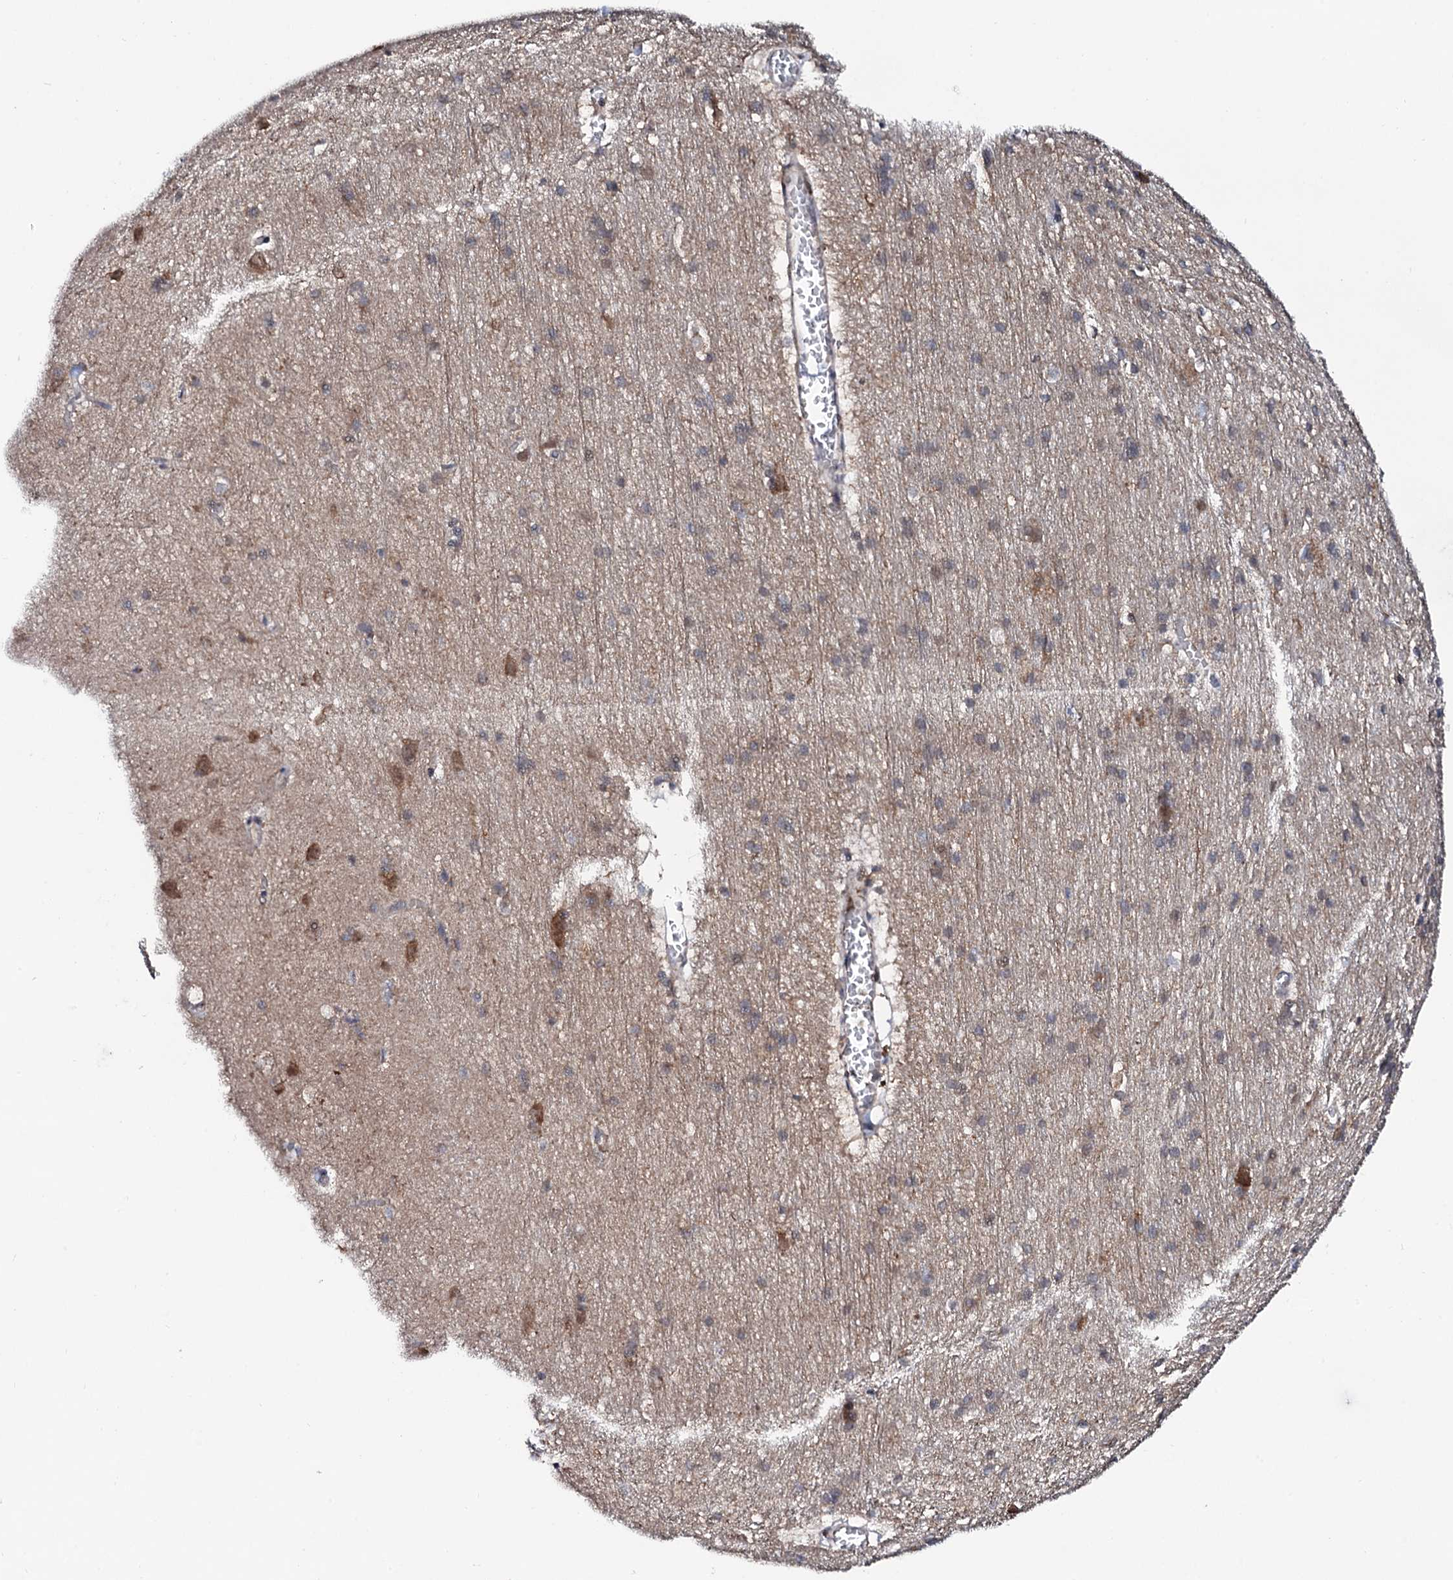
{"staining": {"intensity": "moderate", "quantity": ">75%", "location": "cytoplasmic/membranous"}, "tissue": "cerebral cortex", "cell_type": "Endothelial cells", "image_type": "normal", "snomed": [{"axis": "morphology", "description": "Normal tissue, NOS"}, {"axis": "topography", "description": "Cerebral cortex"}], "caption": "A micrograph of human cerebral cortex stained for a protein demonstrates moderate cytoplasmic/membranous brown staining in endothelial cells. (DAB IHC with brightfield microscopy, high magnification).", "gene": "PPP1R3D", "patient": {"sex": "male", "age": 54}}